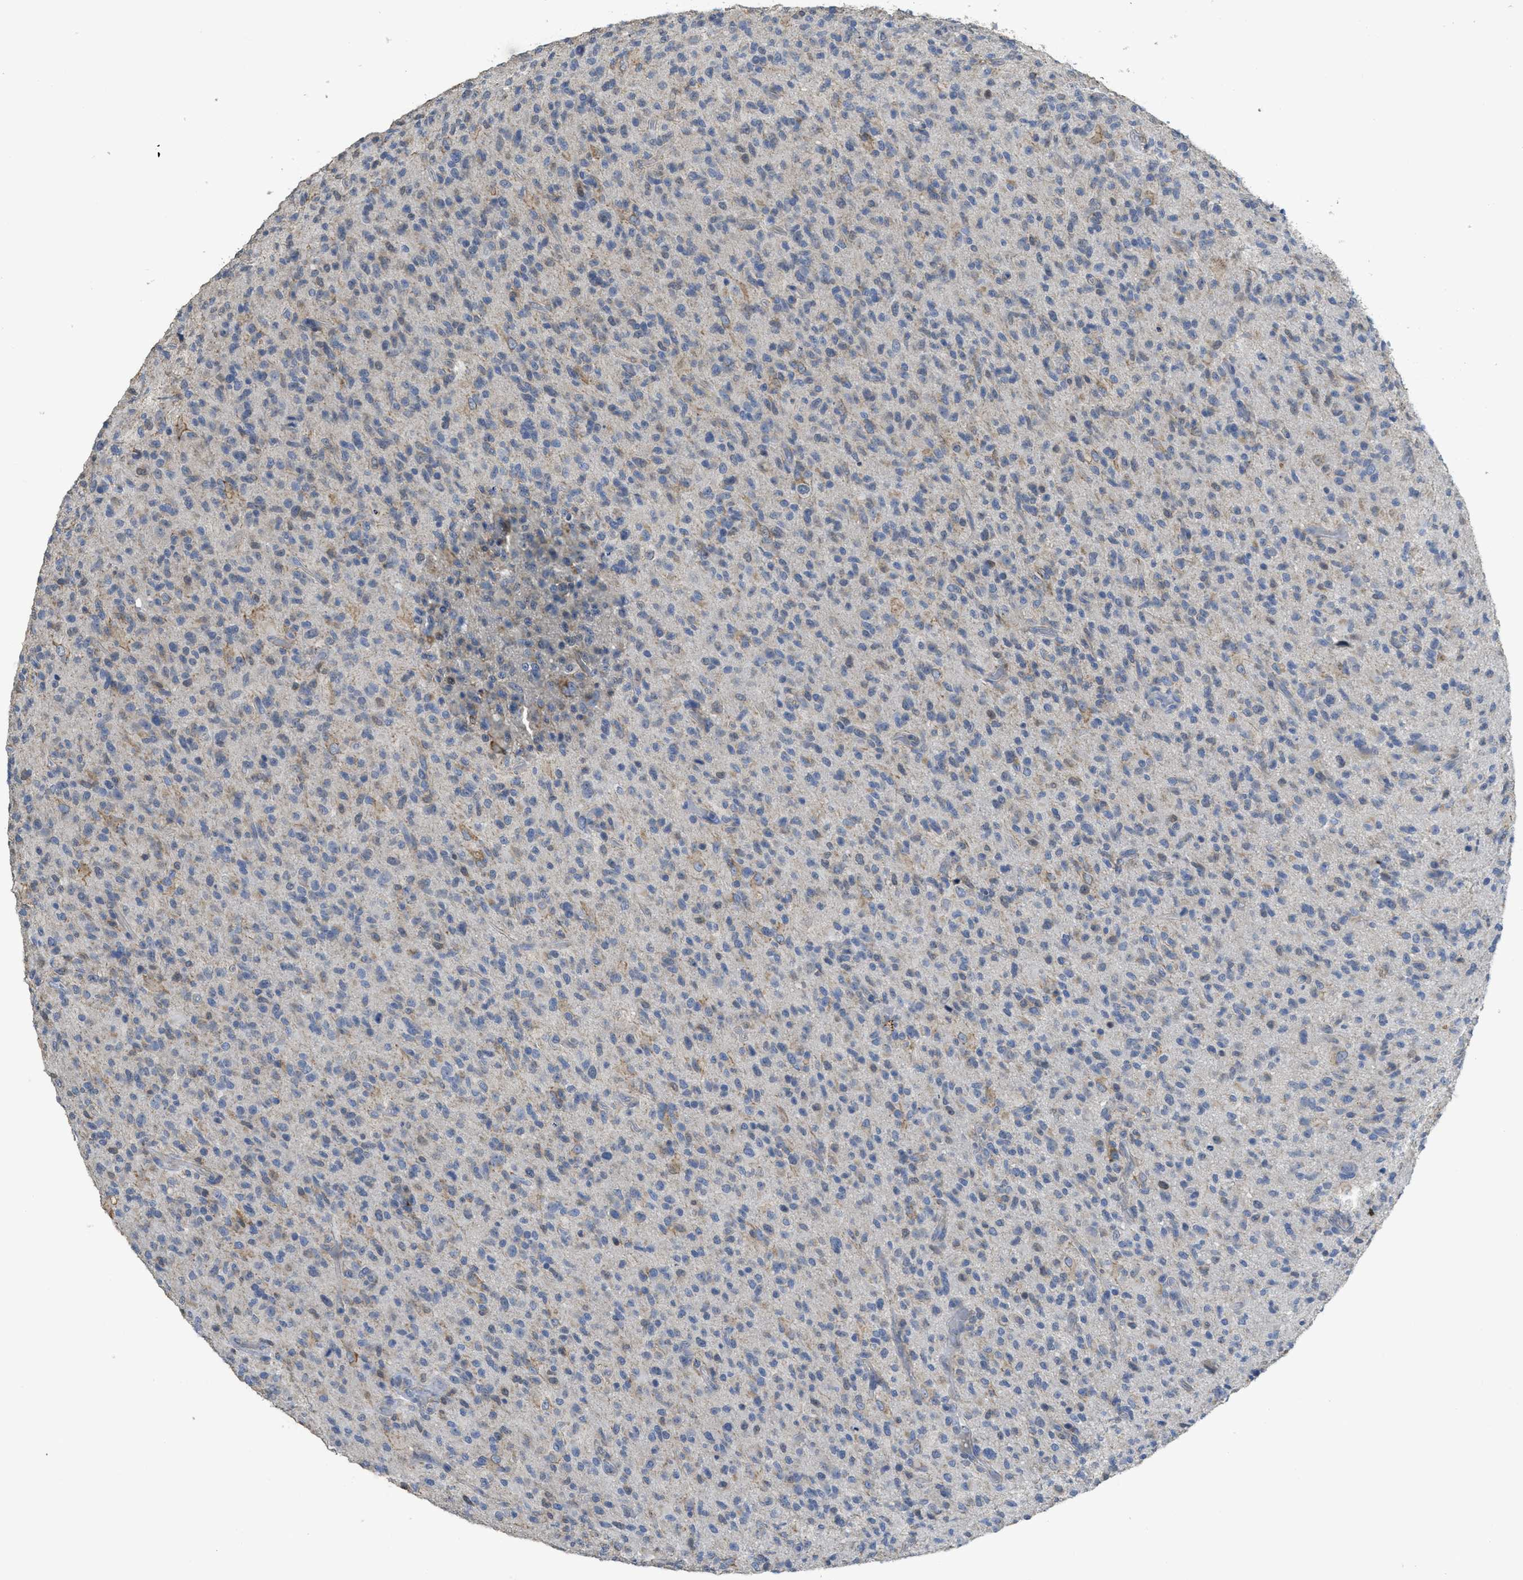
{"staining": {"intensity": "weak", "quantity": "<25%", "location": "cytoplasmic/membranous"}, "tissue": "glioma", "cell_type": "Tumor cells", "image_type": "cancer", "snomed": [{"axis": "morphology", "description": "Glioma, malignant, High grade"}, {"axis": "topography", "description": "Brain"}], "caption": "An image of malignant glioma (high-grade) stained for a protein reveals no brown staining in tumor cells. Brightfield microscopy of IHC stained with DAB (3,3'-diaminobenzidine) (brown) and hematoxylin (blue), captured at high magnification.", "gene": "SFXN2", "patient": {"sex": "male", "age": 71}}